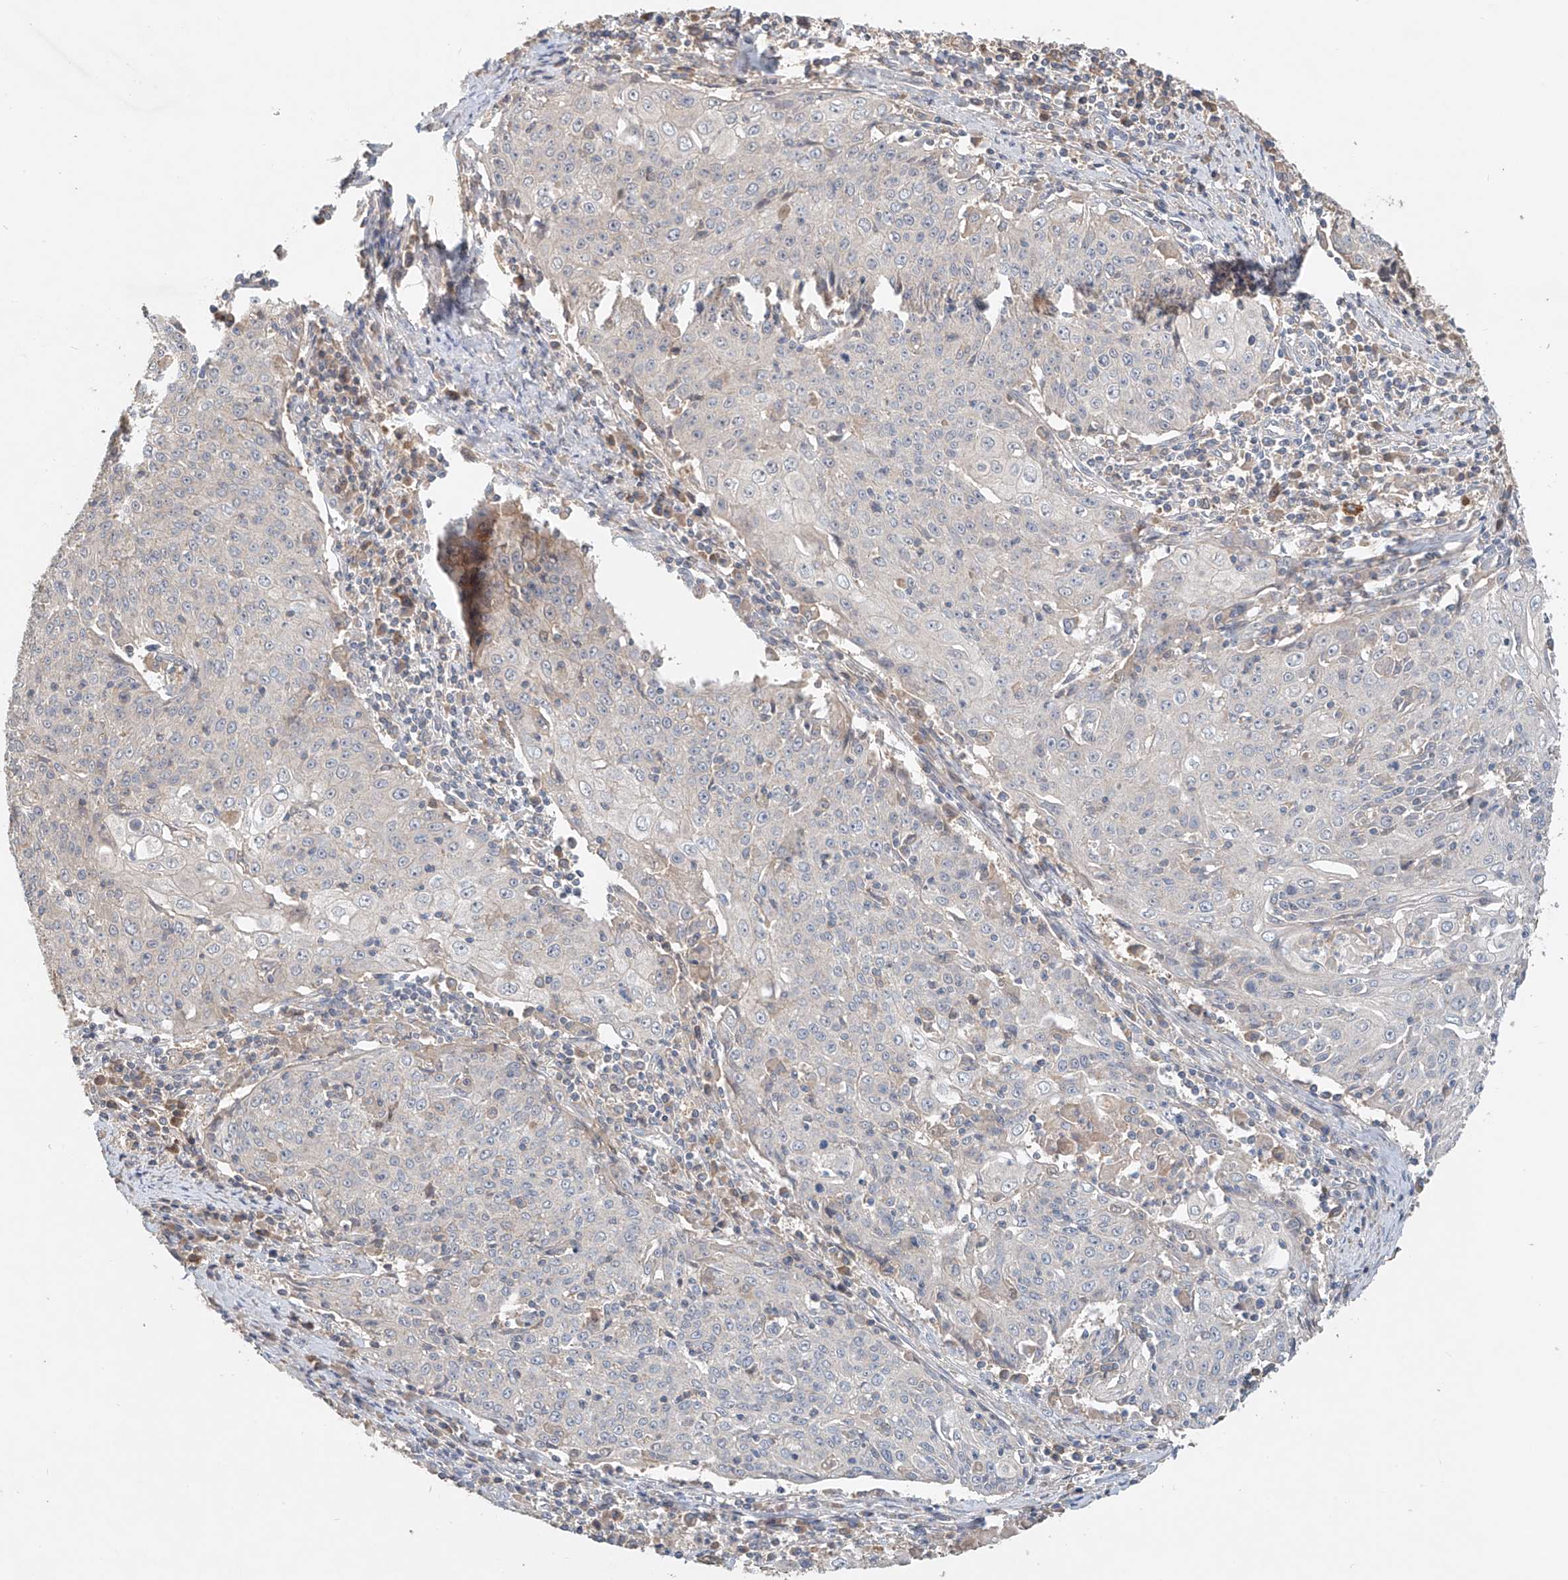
{"staining": {"intensity": "negative", "quantity": "none", "location": "none"}, "tissue": "cervical cancer", "cell_type": "Tumor cells", "image_type": "cancer", "snomed": [{"axis": "morphology", "description": "Squamous cell carcinoma, NOS"}, {"axis": "topography", "description": "Cervix"}], "caption": "The IHC image has no significant staining in tumor cells of squamous cell carcinoma (cervical) tissue.", "gene": "GNB1L", "patient": {"sex": "female", "age": 48}}